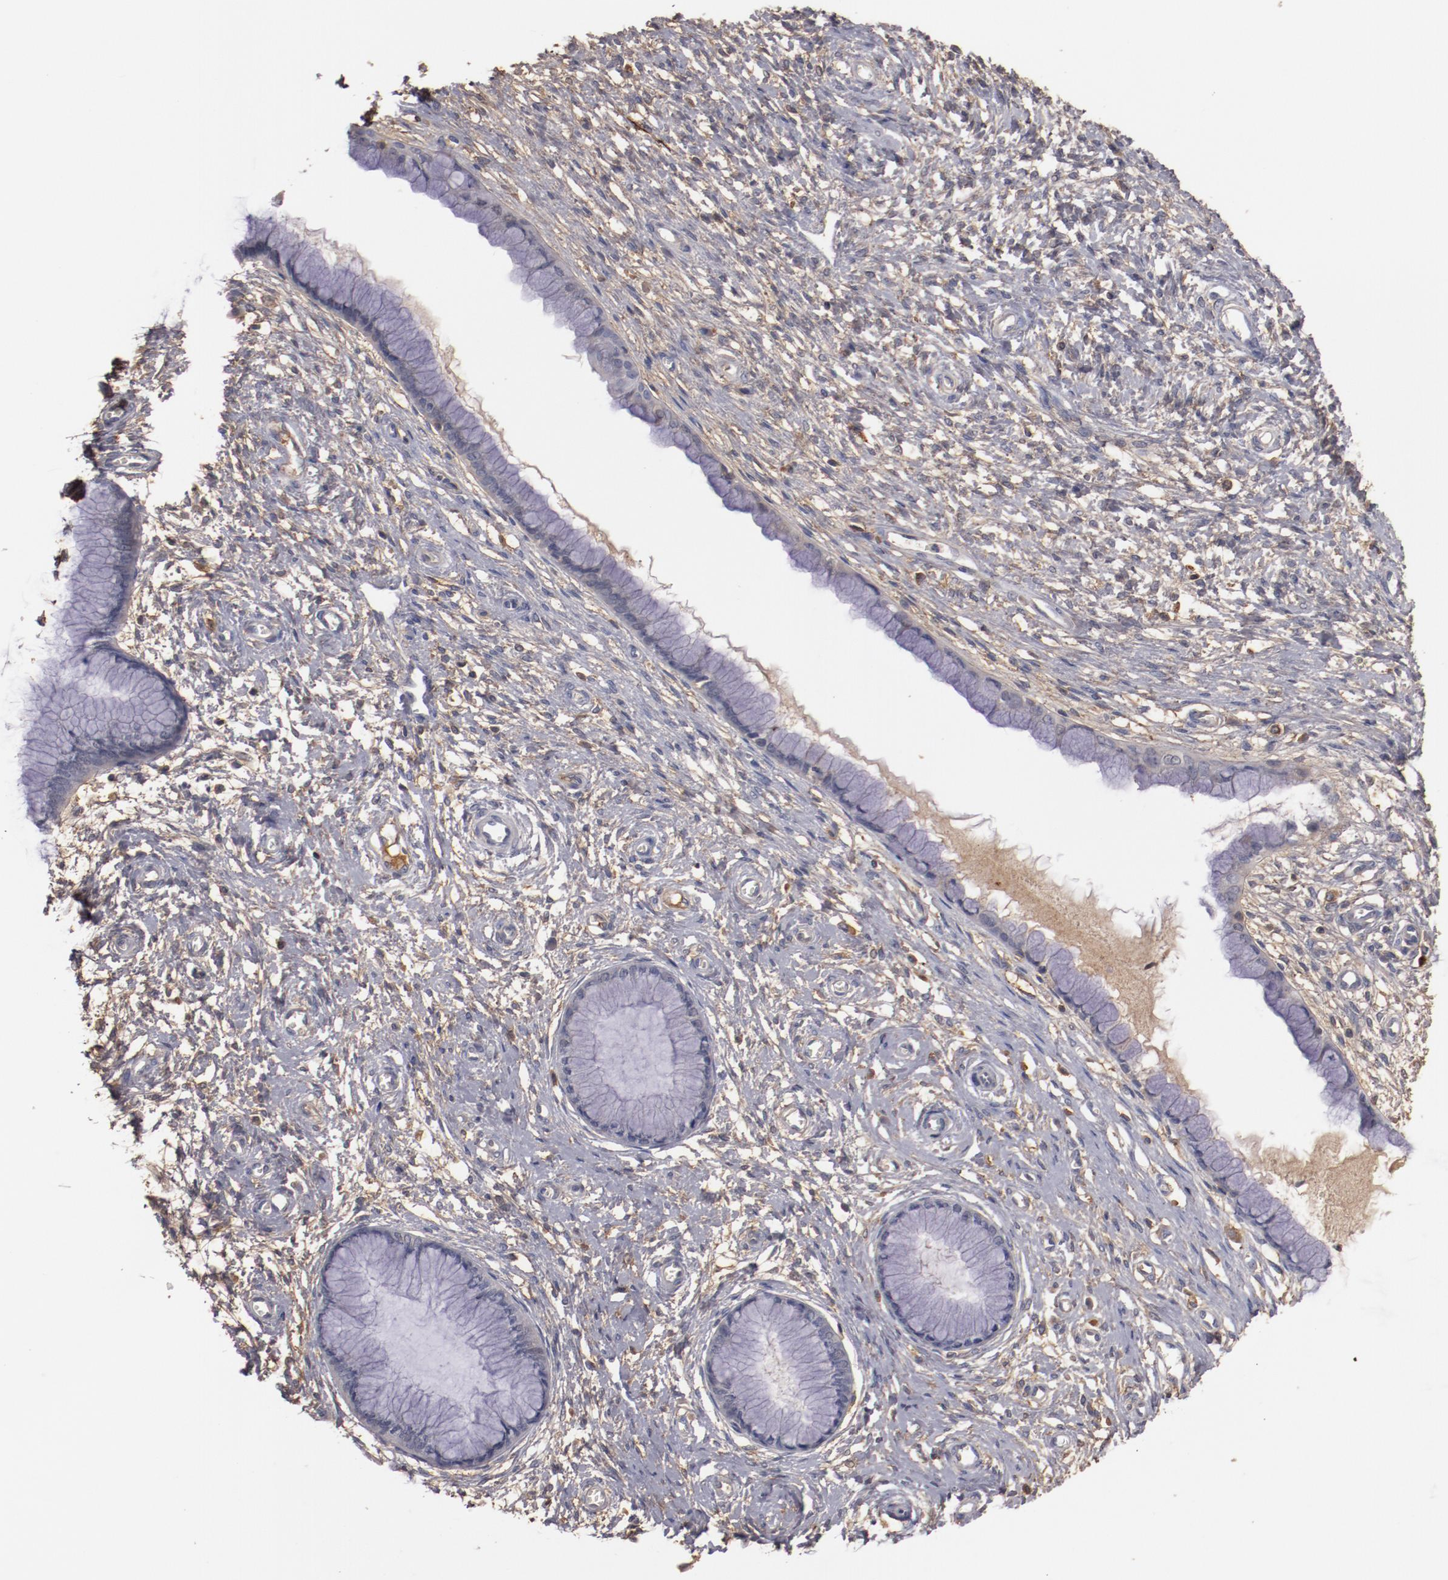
{"staining": {"intensity": "negative", "quantity": "none", "location": "none"}, "tissue": "cervix", "cell_type": "Glandular cells", "image_type": "normal", "snomed": [{"axis": "morphology", "description": "Normal tissue, NOS"}, {"axis": "topography", "description": "Cervix"}], "caption": "A high-resolution image shows immunohistochemistry staining of normal cervix, which shows no significant staining in glandular cells. (Stains: DAB (3,3'-diaminobenzidine) immunohistochemistry (IHC) with hematoxylin counter stain, Microscopy: brightfield microscopy at high magnification).", "gene": "MBL2", "patient": {"sex": "female", "age": 55}}